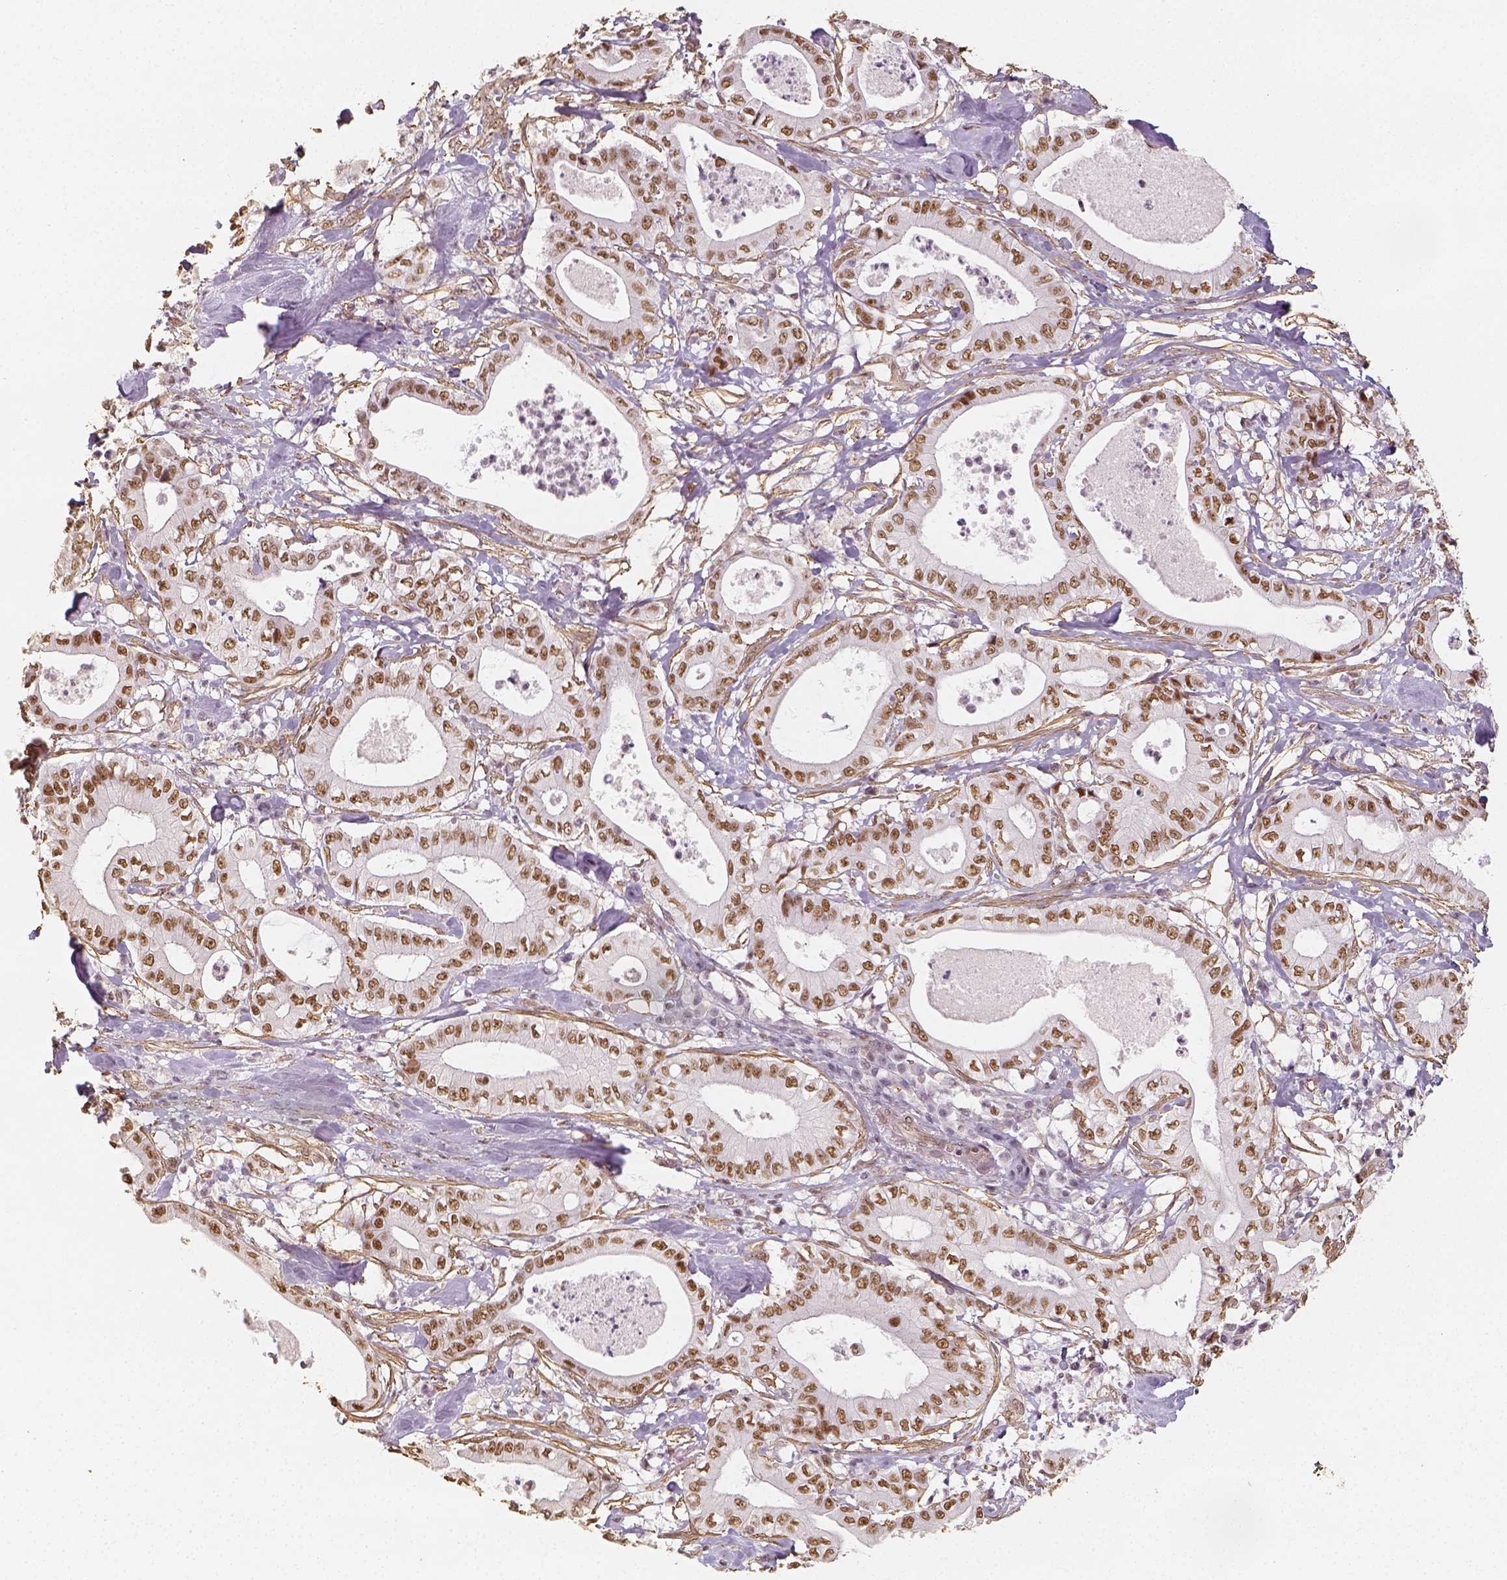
{"staining": {"intensity": "moderate", "quantity": ">75%", "location": "nuclear"}, "tissue": "pancreatic cancer", "cell_type": "Tumor cells", "image_type": "cancer", "snomed": [{"axis": "morphology", "description": "Adenocarcinoma, NOS"}, {"axis": "topography", "description": "Pancreas"}], "caption": "A high-resolution image shows immunohistochemistry (IHC) staining of pancreatic adenocarcinoma, which displays moderate nuclear expression in about >75% of tumor cells.", "gene": "HDAC1", "patient": {"sex": "male", "age": 71}}